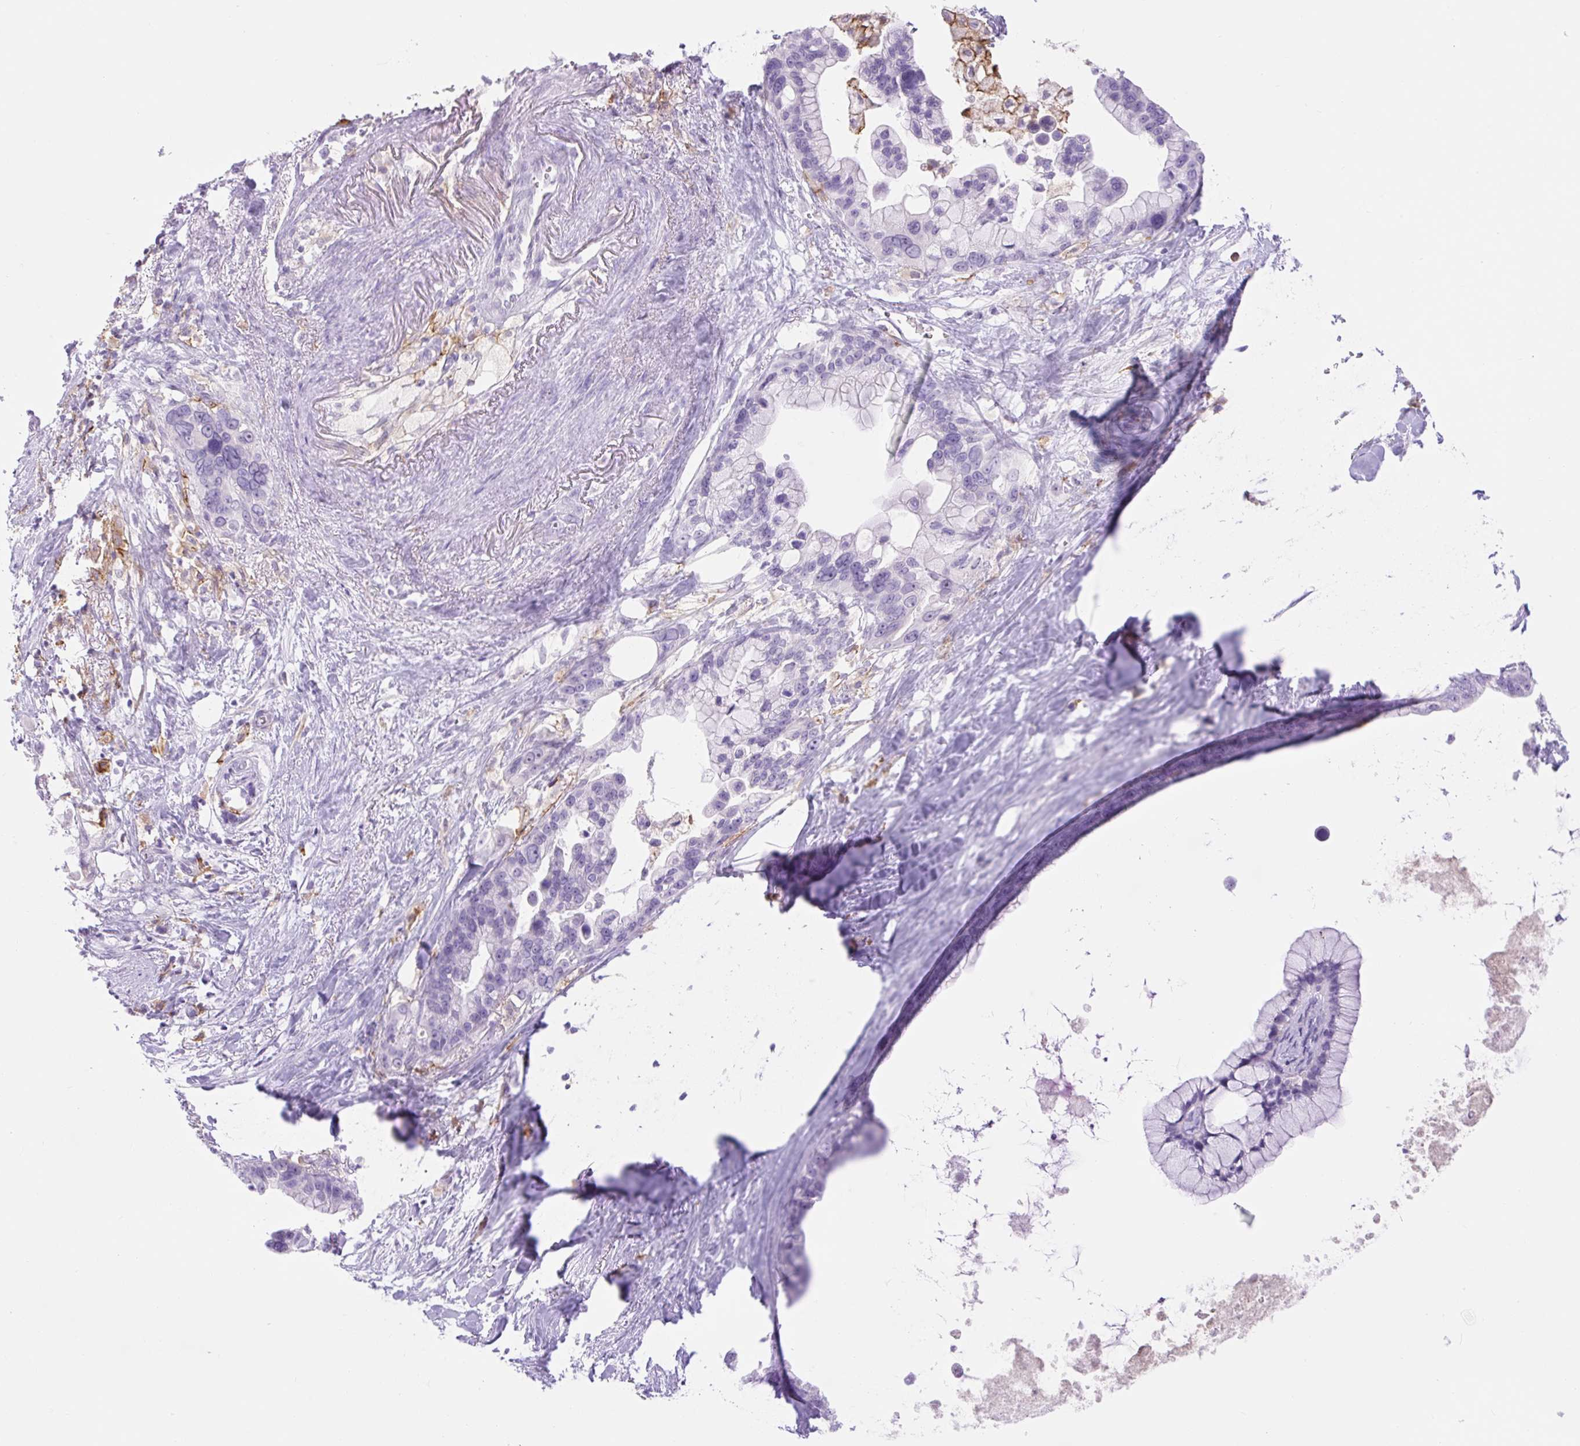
{"staining": {"intensity": "negative", "quantity": "none", "location": "none"}, "tissue": "pancreatic cancer", "cell_type": "Tumor cells", "image_type": "cancer", "snomed": [{"axis": "morphology", "description": "Adenocarcinoma, NOS"}, {"axis": "topography", "description": "Pancreas"}], "caption": "This histopathology image is of adenocarcinoma (pancreatic) stained with immunohistochemistry to label a protein in brown with the nuclei are counter-stained blue. There is no positivity in tumor cells.", "gene": "SIGLEC1", "patient": {"sex": "female", "age": 83}}